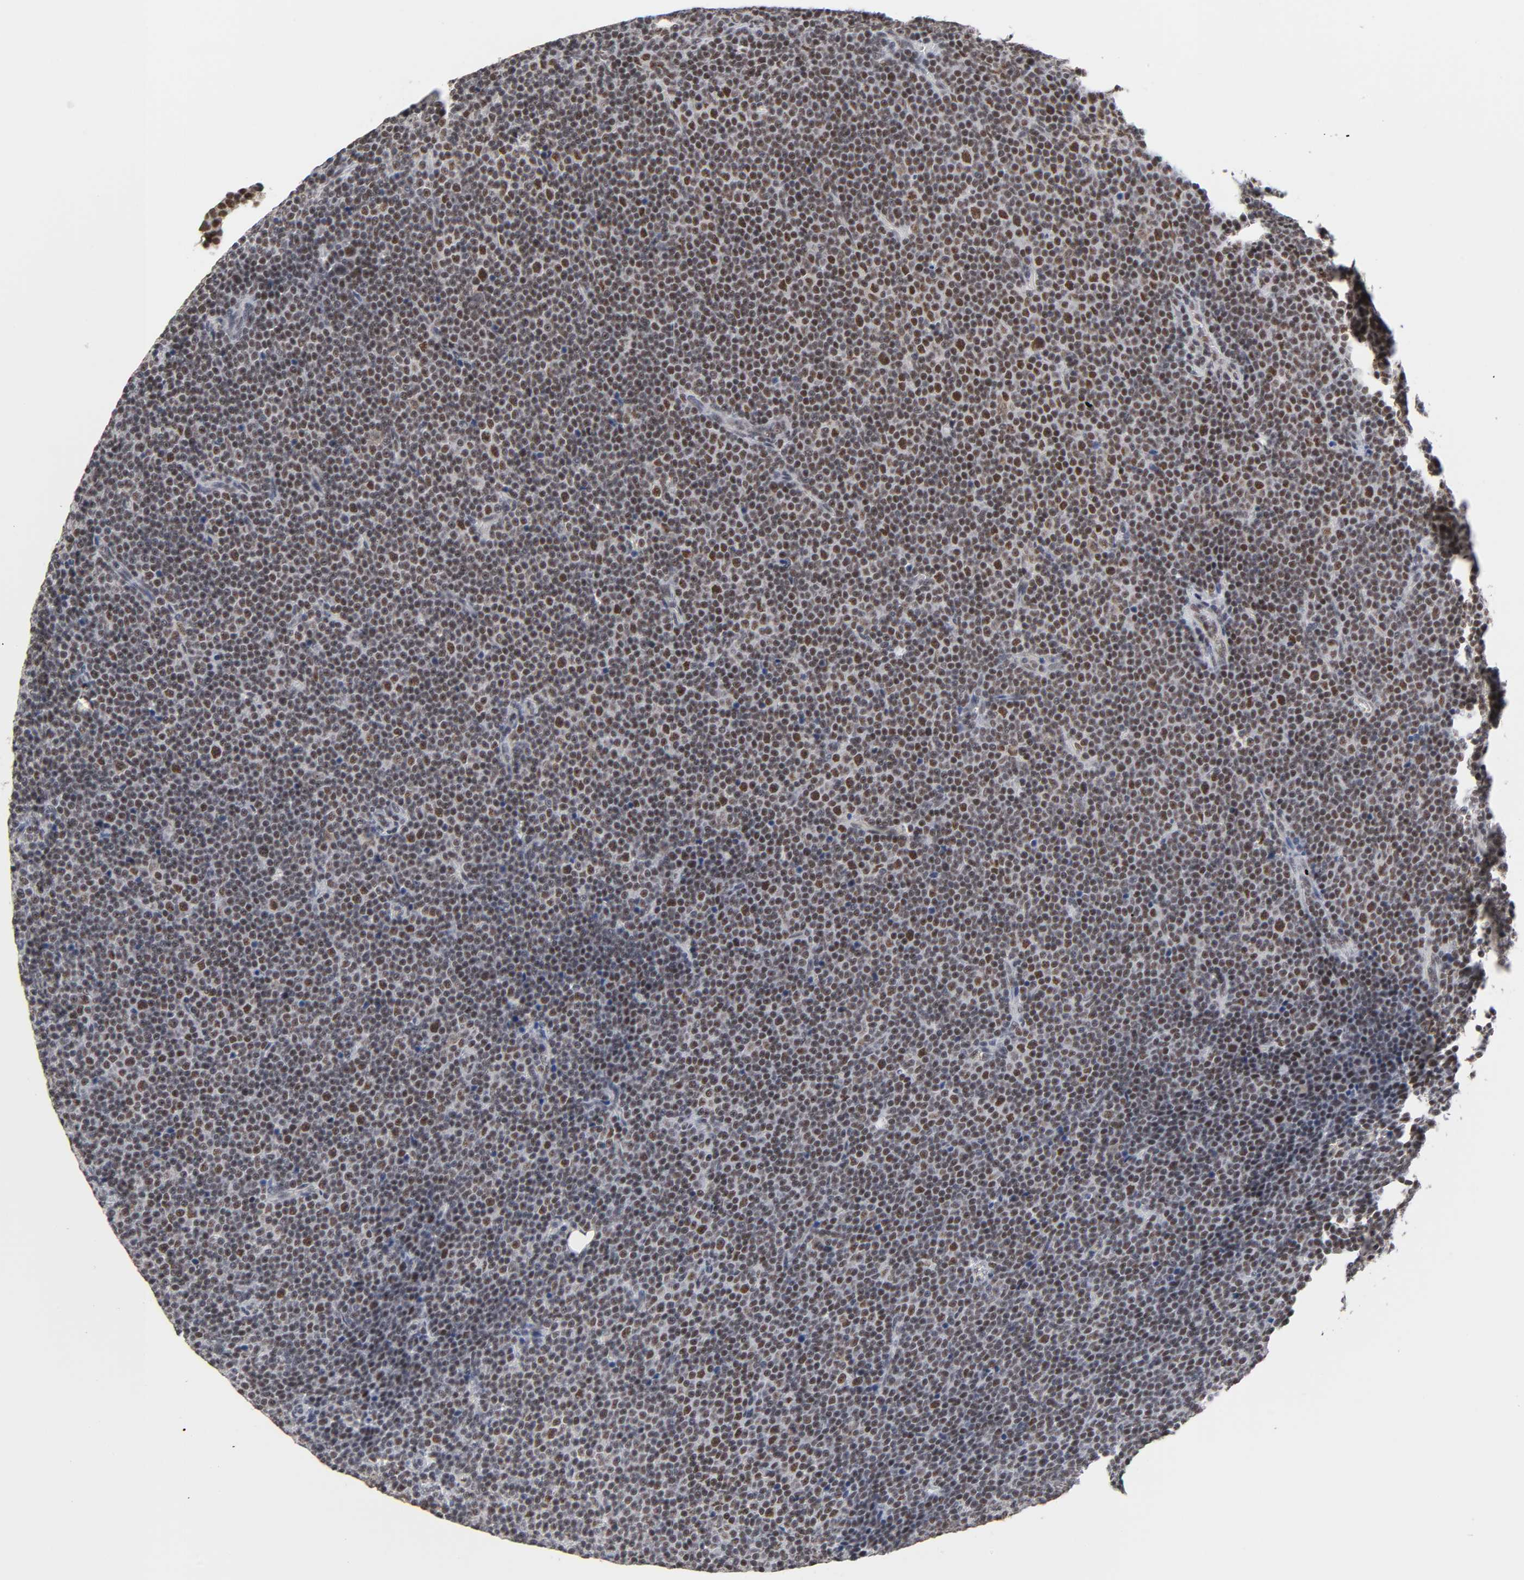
{"staining": {"intensity": "moderate", "quantity": "25%-75%", "location": "nuclear"}, "tissue": "lymphoma", "cell_type": "Tumor cells", "image_type": "cancer", "snomed": [{"axis": "morphology", "description": "Malignant lymphoma, non-Hodgkin's type, Low grade"}, {"axis": "topography", "description": "Lymph node"}], "caption": "Brown immunohistochemical staining in low-grade malignant lymphoma, non-Hodgkin's type reveals moderate nuclear positivity in approximately 25%-75% of tumor cells. The staining was performed using DAB, with brown indicating positive protein expression. Nuclei are stained blue with hematoxylin.", "gene": "TRIM33", "patient": {"sex": "female", "age": 67}}